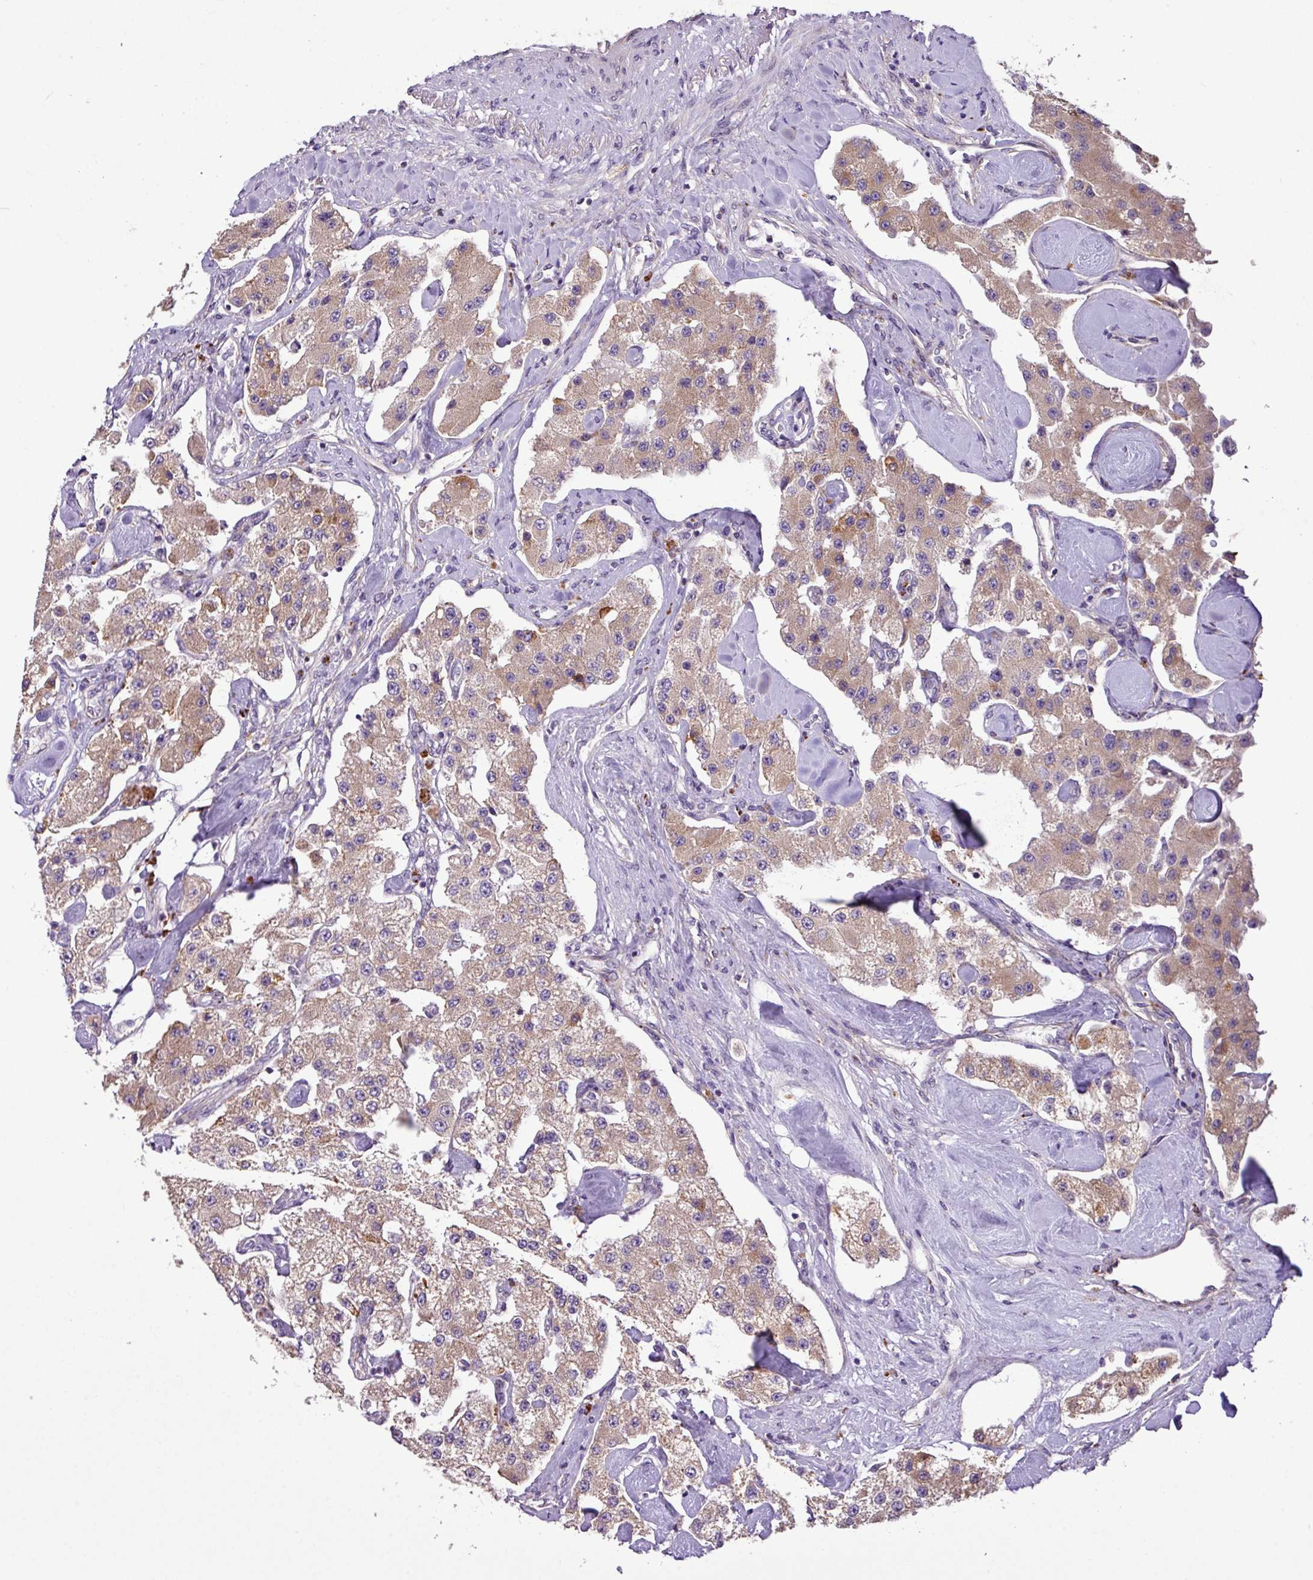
{"staining": {"intensity": "moderate", "quantity": ">75%", "location": "cytoplasmic/membranous"}, "tissue": "carcinoid", "cell_type": "Tumor cells", "image_type": "cancer", "snomed": [{"axis": "morphology", "description": "Carcinoid, malignant, NOS"}, {"axis": "topography", "description": "Pancreas"}], "caption": "There is medium levels of moderate cytoplasmic/membranous expression in tumor cells of carcinoid (malignant), as demonstrated by immunohistochemical staining (brown color).", "gene": "XIAP", "patient": {"sex": "male", "age": 41}}